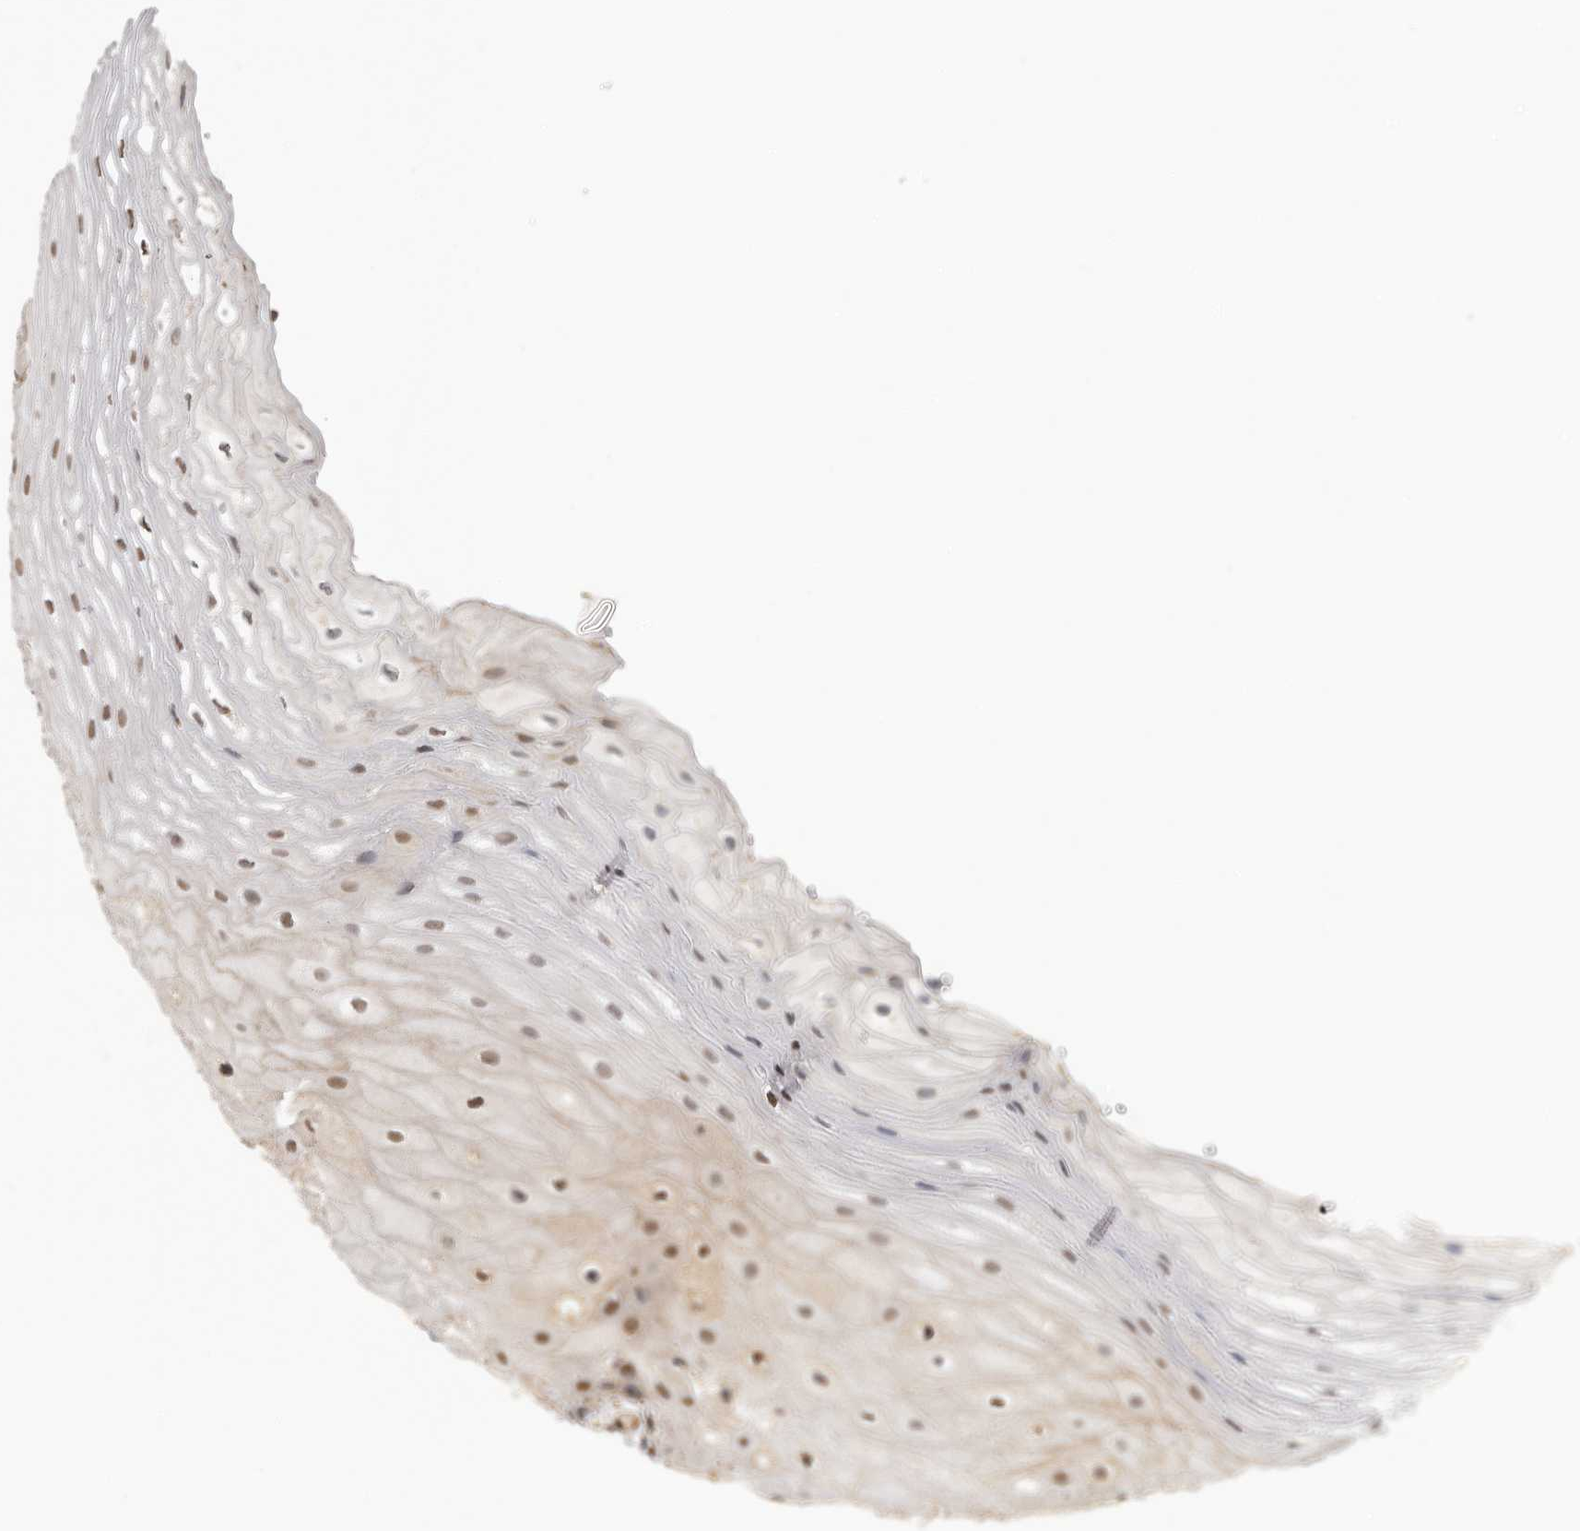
{"staining": {"intensity": "moderate", "quantity": ">75%", "location": "nuclear"}, "tissue": "oral mucosa", "cell_type": "Squamous epithelial cells", "image_type": "normal", "snomed": [{"axis": "morphology", "description": "Normal tissue, NOS"}, {"axis": "topography", "description": "Oral tissue"}], "caption": "The histopathology image reveals a brown stain indicating the presence of a protein in the nuclear of squamous epithelial cells in oral mucosa. The protein of interest is shown in brown color, while the nuclei are stained blue.", "gene": "RNF157", "patient": {"sex": "male", "age": 52}}